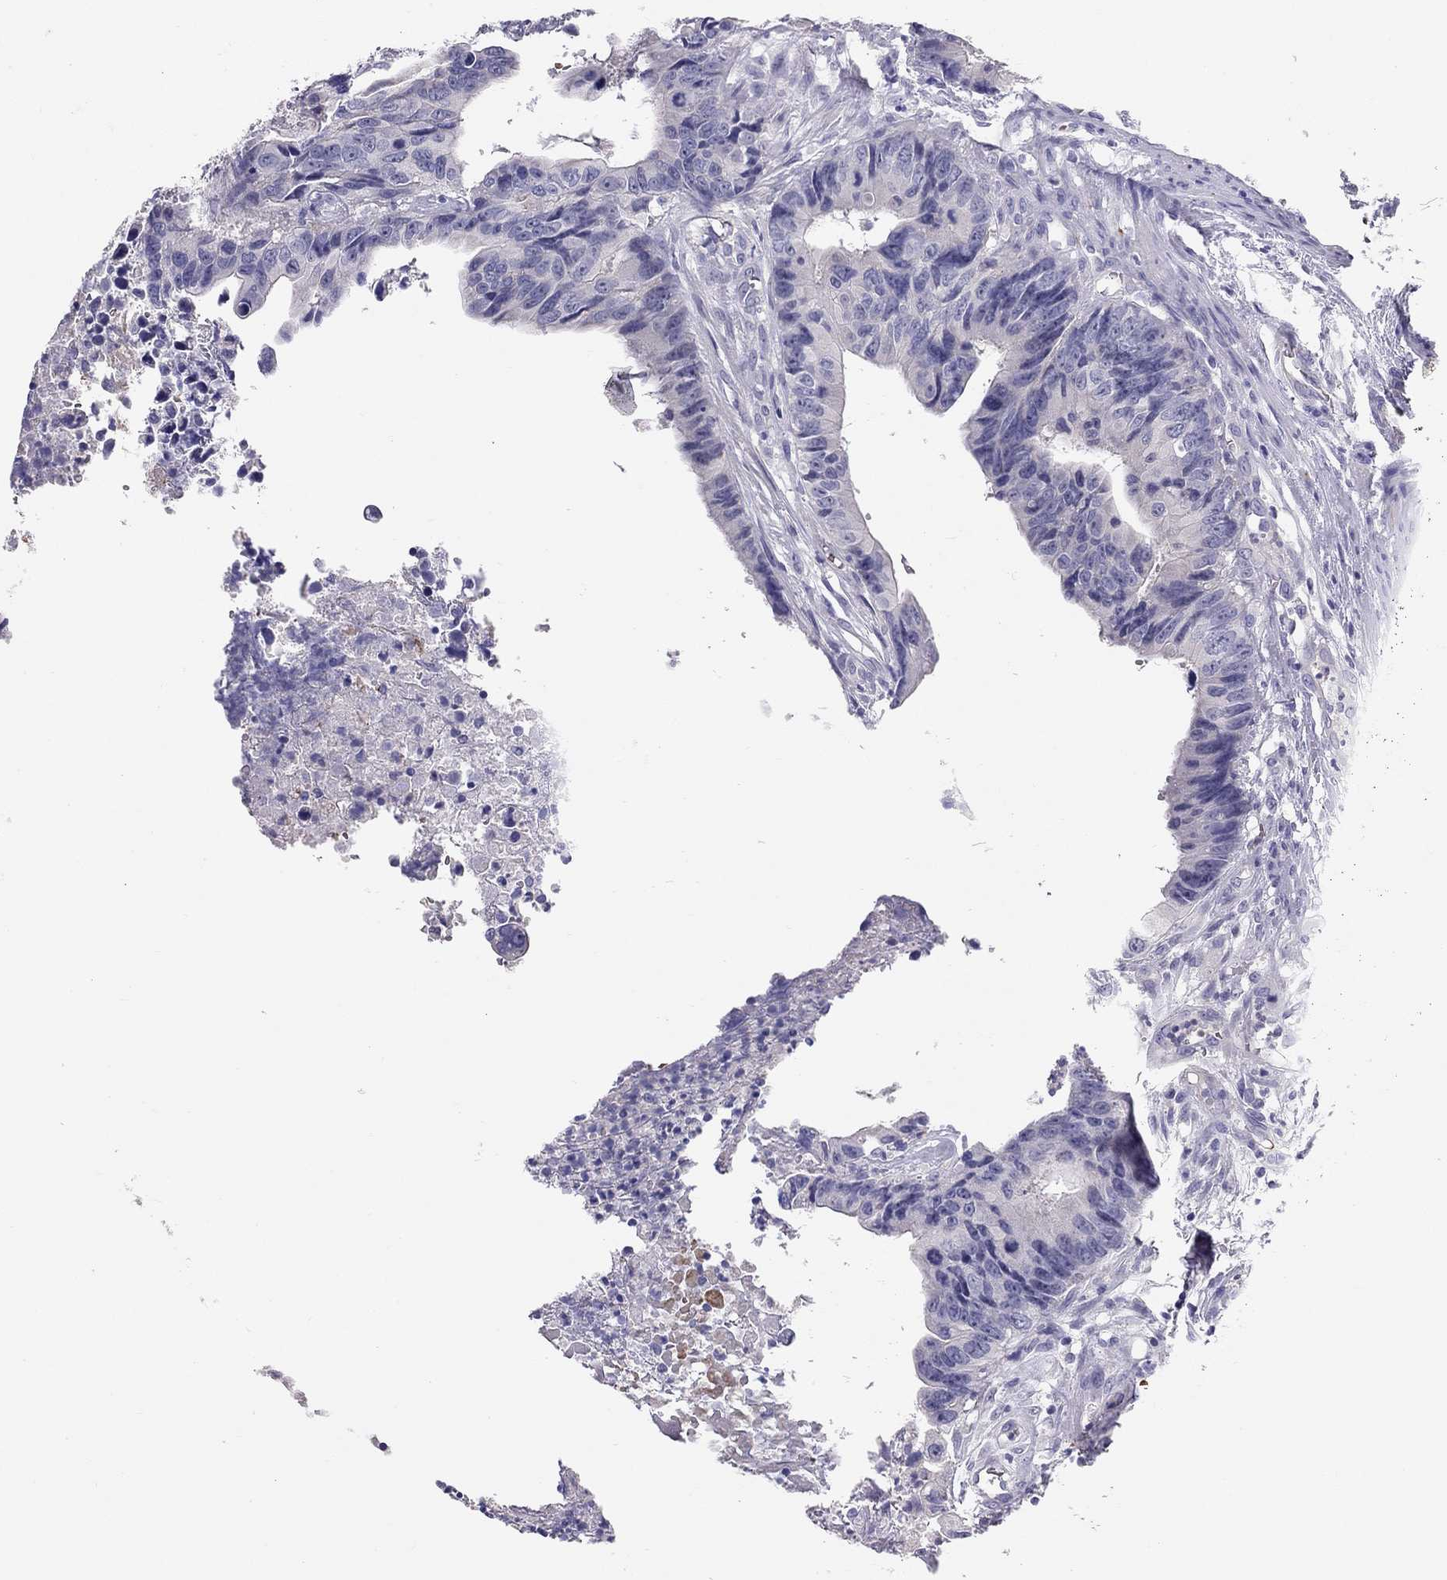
{"staining": {"intensity": "negative", "quantity": "none", "location": "none"}, "tissue": "colorectal cancer", "cell_type": "Tumor cells", "image_type": "cancer", "snomed": [{"axis": "morphology", "description": "Adenocarcinoma, NOS"}, {"axis": "topography", "description": "Colon"}], "caption": "A high-resolution image shows IHC staining of adenocarcinoma (colorectal), which demonstrates no significant expression in tumor cells.", "gene": "FRMD1", "patient": {"sex": "female", "age": 87}}